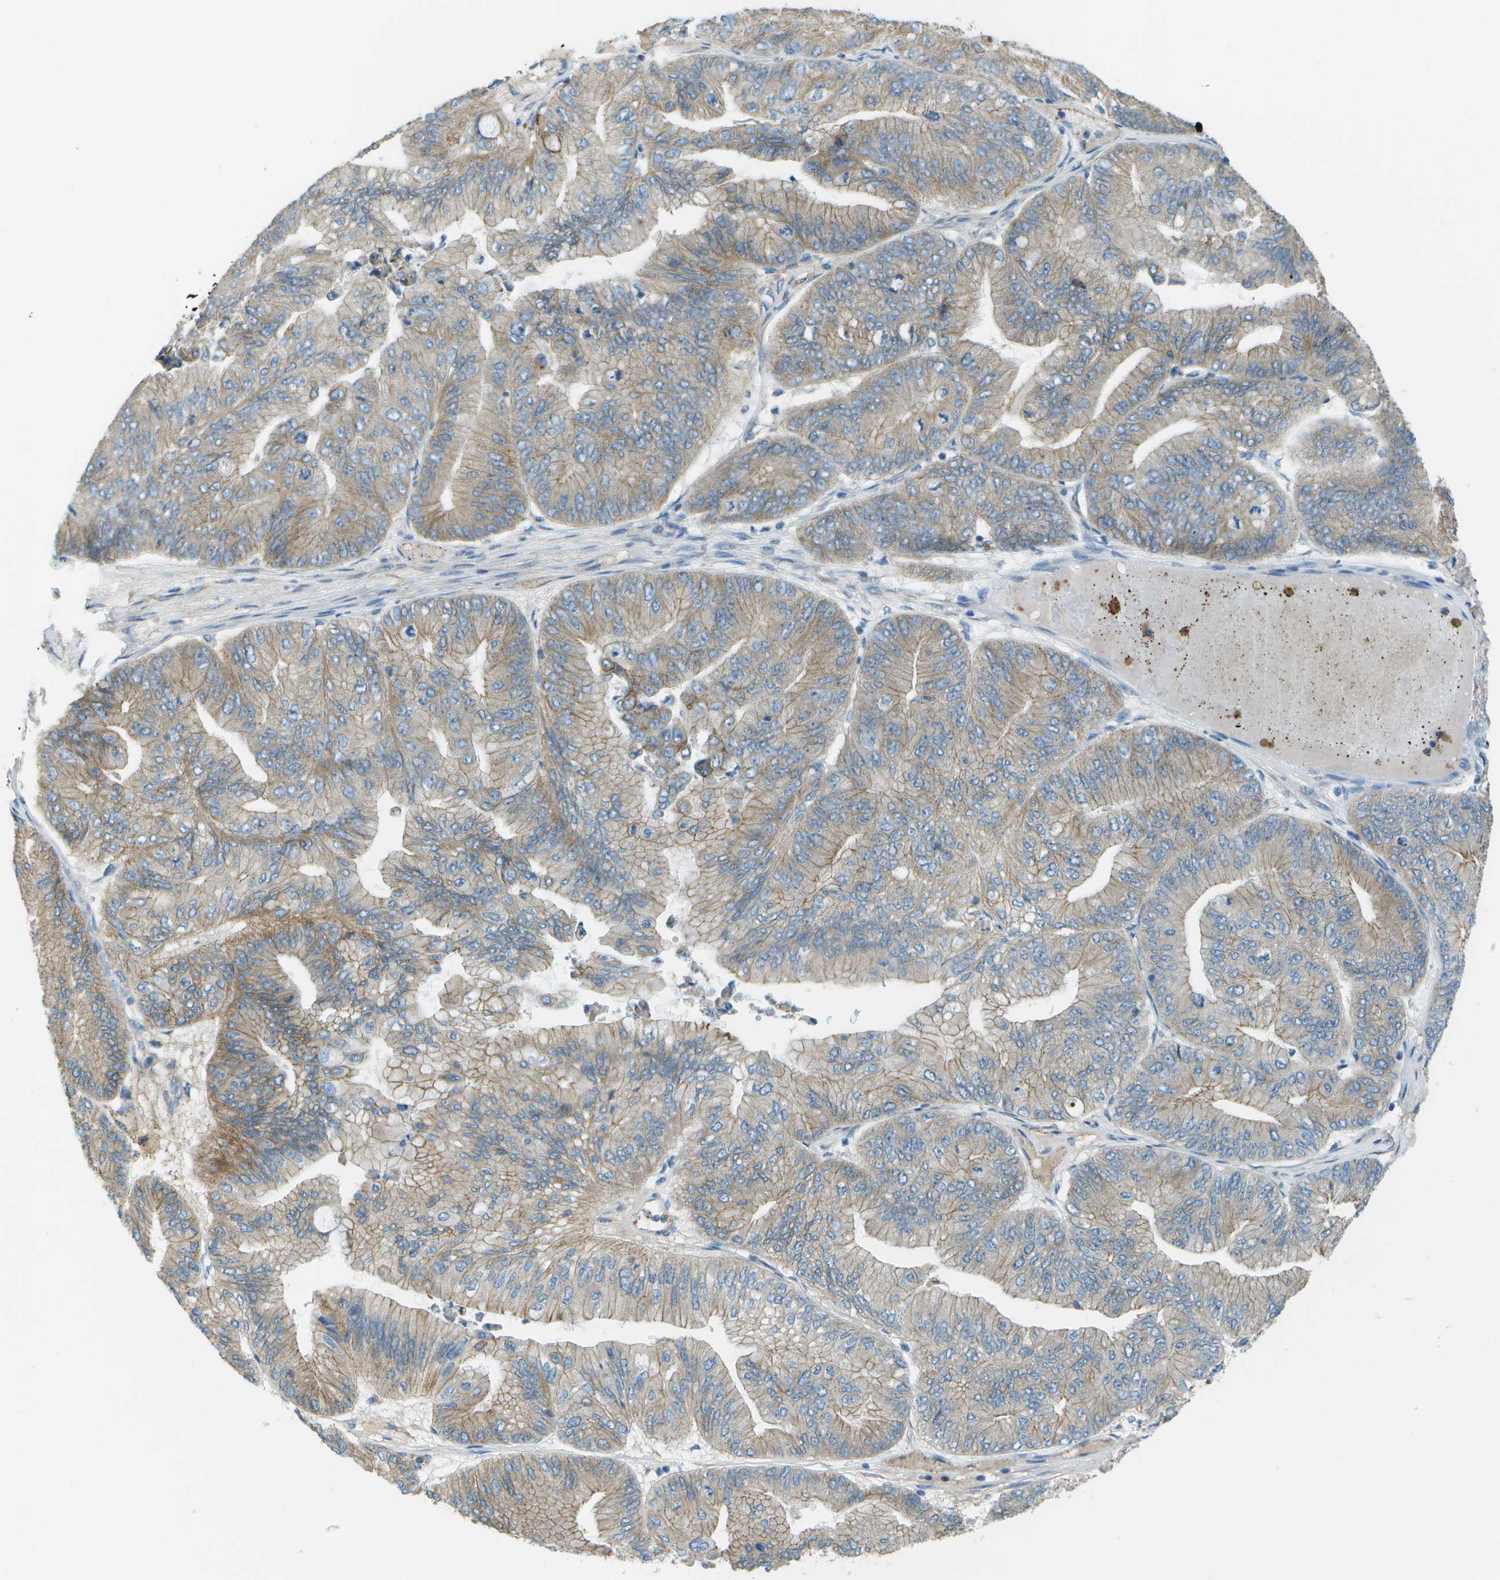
{"staining": {"intensity": "weak", "quantity": ">75%", "location": "cytoplasmic/membranous"}, "tissue": "ovarian cancer", "cell_type": "Tumor cells", "image_type": "cancer", "snomed": [{"axis": "morphology", "description": "Cystadenocarcinoma, mucinous, NOS"}, {"axis": "topography", "description": "Ovary"}], "caption": "Human ovarian cancer stained for a protein (brown) exhibits weak cytoplasmic/membranous positive staining in about >75% of tumor cells.", "gene": "KCTD3", "patient": {"sex": "female", "age": 61}}